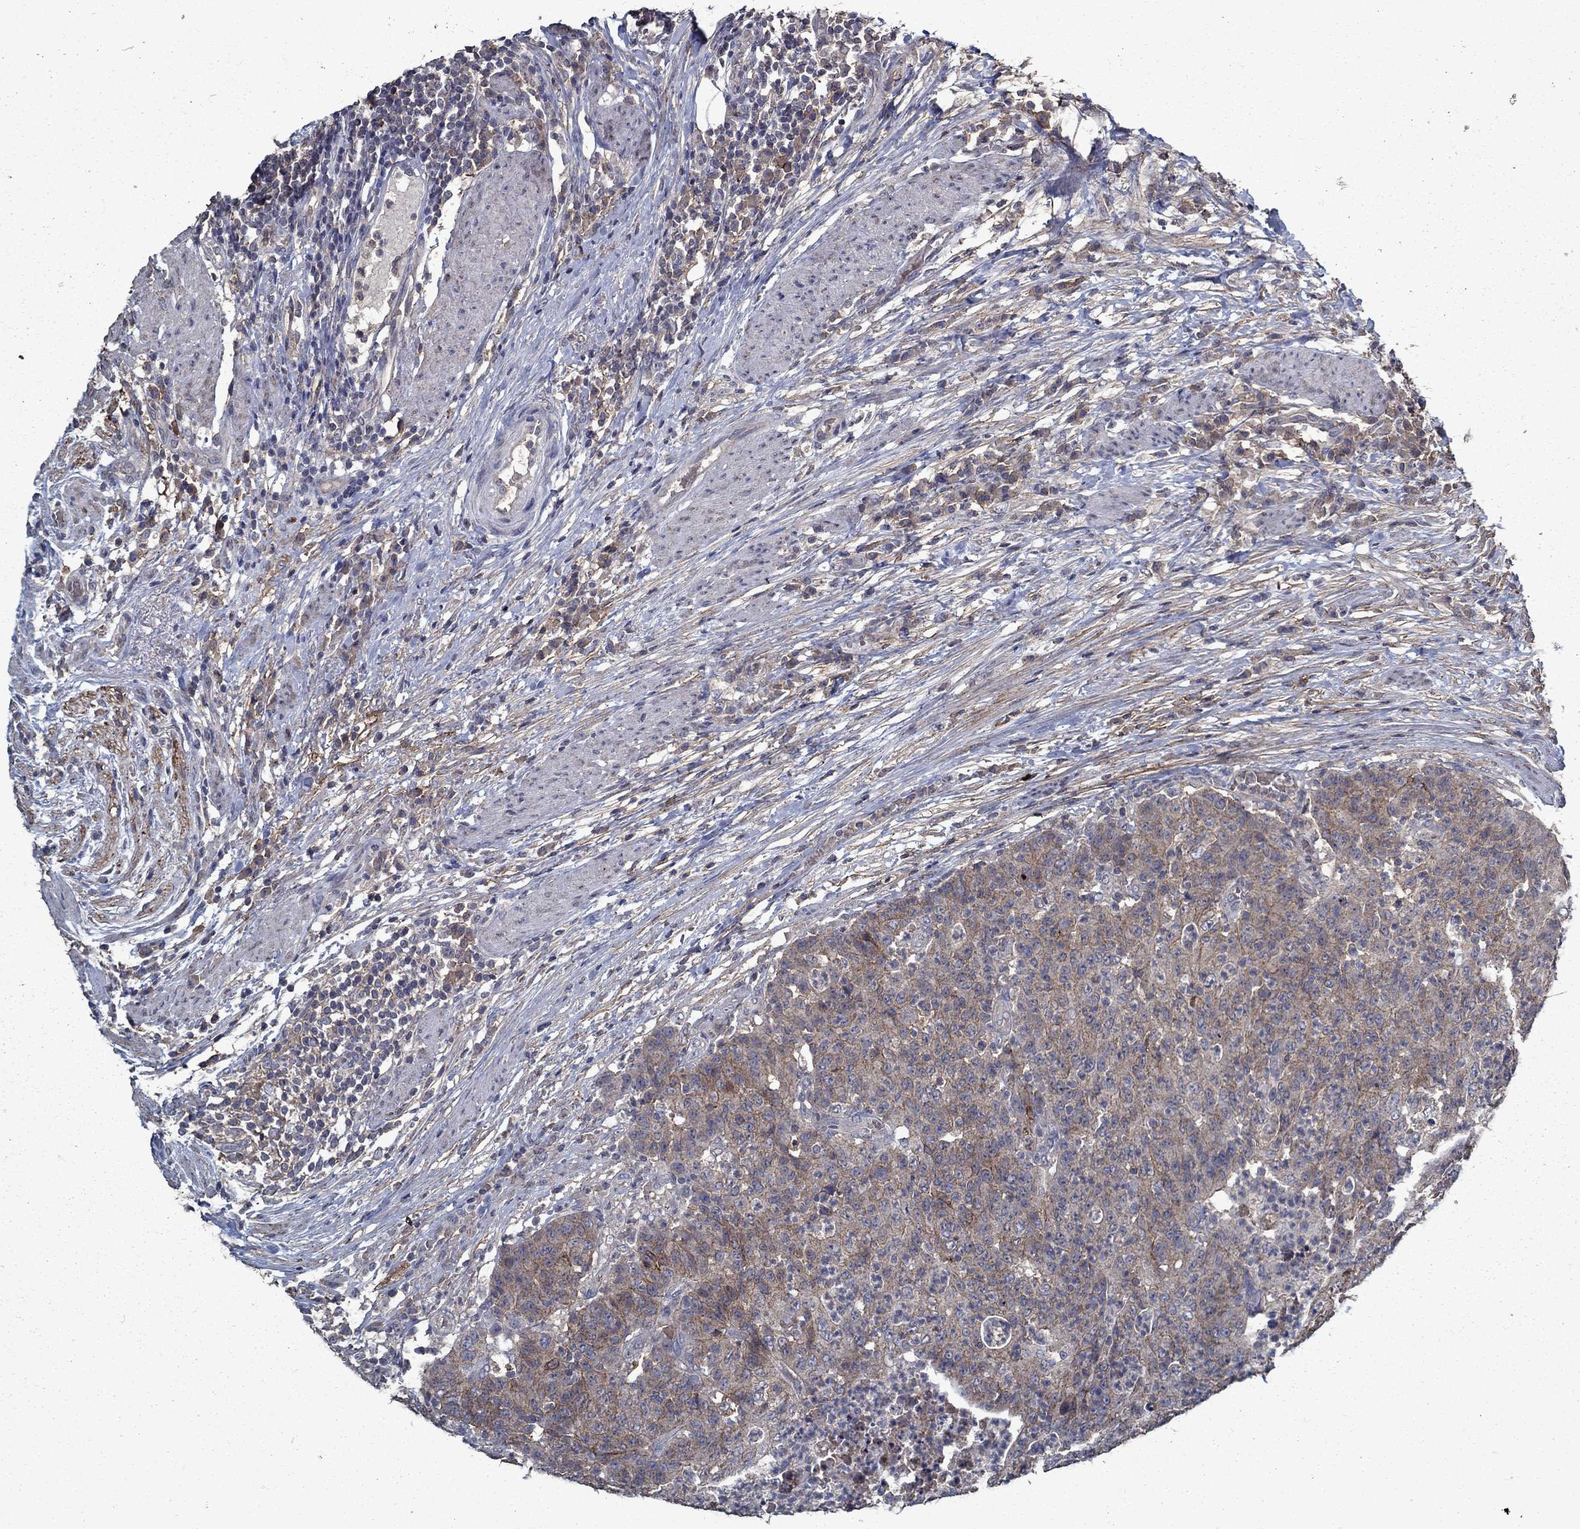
{"staining": {"intensity": "moderate", "quantity": "25%-75%", "location": "cytoplasmic/membranous"}, "tissue": "colorectal cancer", "cell_type": "Tumor cells", "image_type": "cancer", "snomed": [{"axis": "morphology", "description": "Adenocarcinoma, NOS"}, {"axis": "topography", "description": "Colon"}], "caption": "Adenocarcinoma (colorectal) tissue shows moderate cytoplasmic/membranous positivity in about 25%-75% of tumor cells The protein of interest is stained brown, and the nuclei are stained in blue (DAB (3,3'-diaminobenzidine) IHC with brightfield microscopy, high magnification).", "gene": "SLC44A1", "patient": {"sex": "male", "age": 70}}